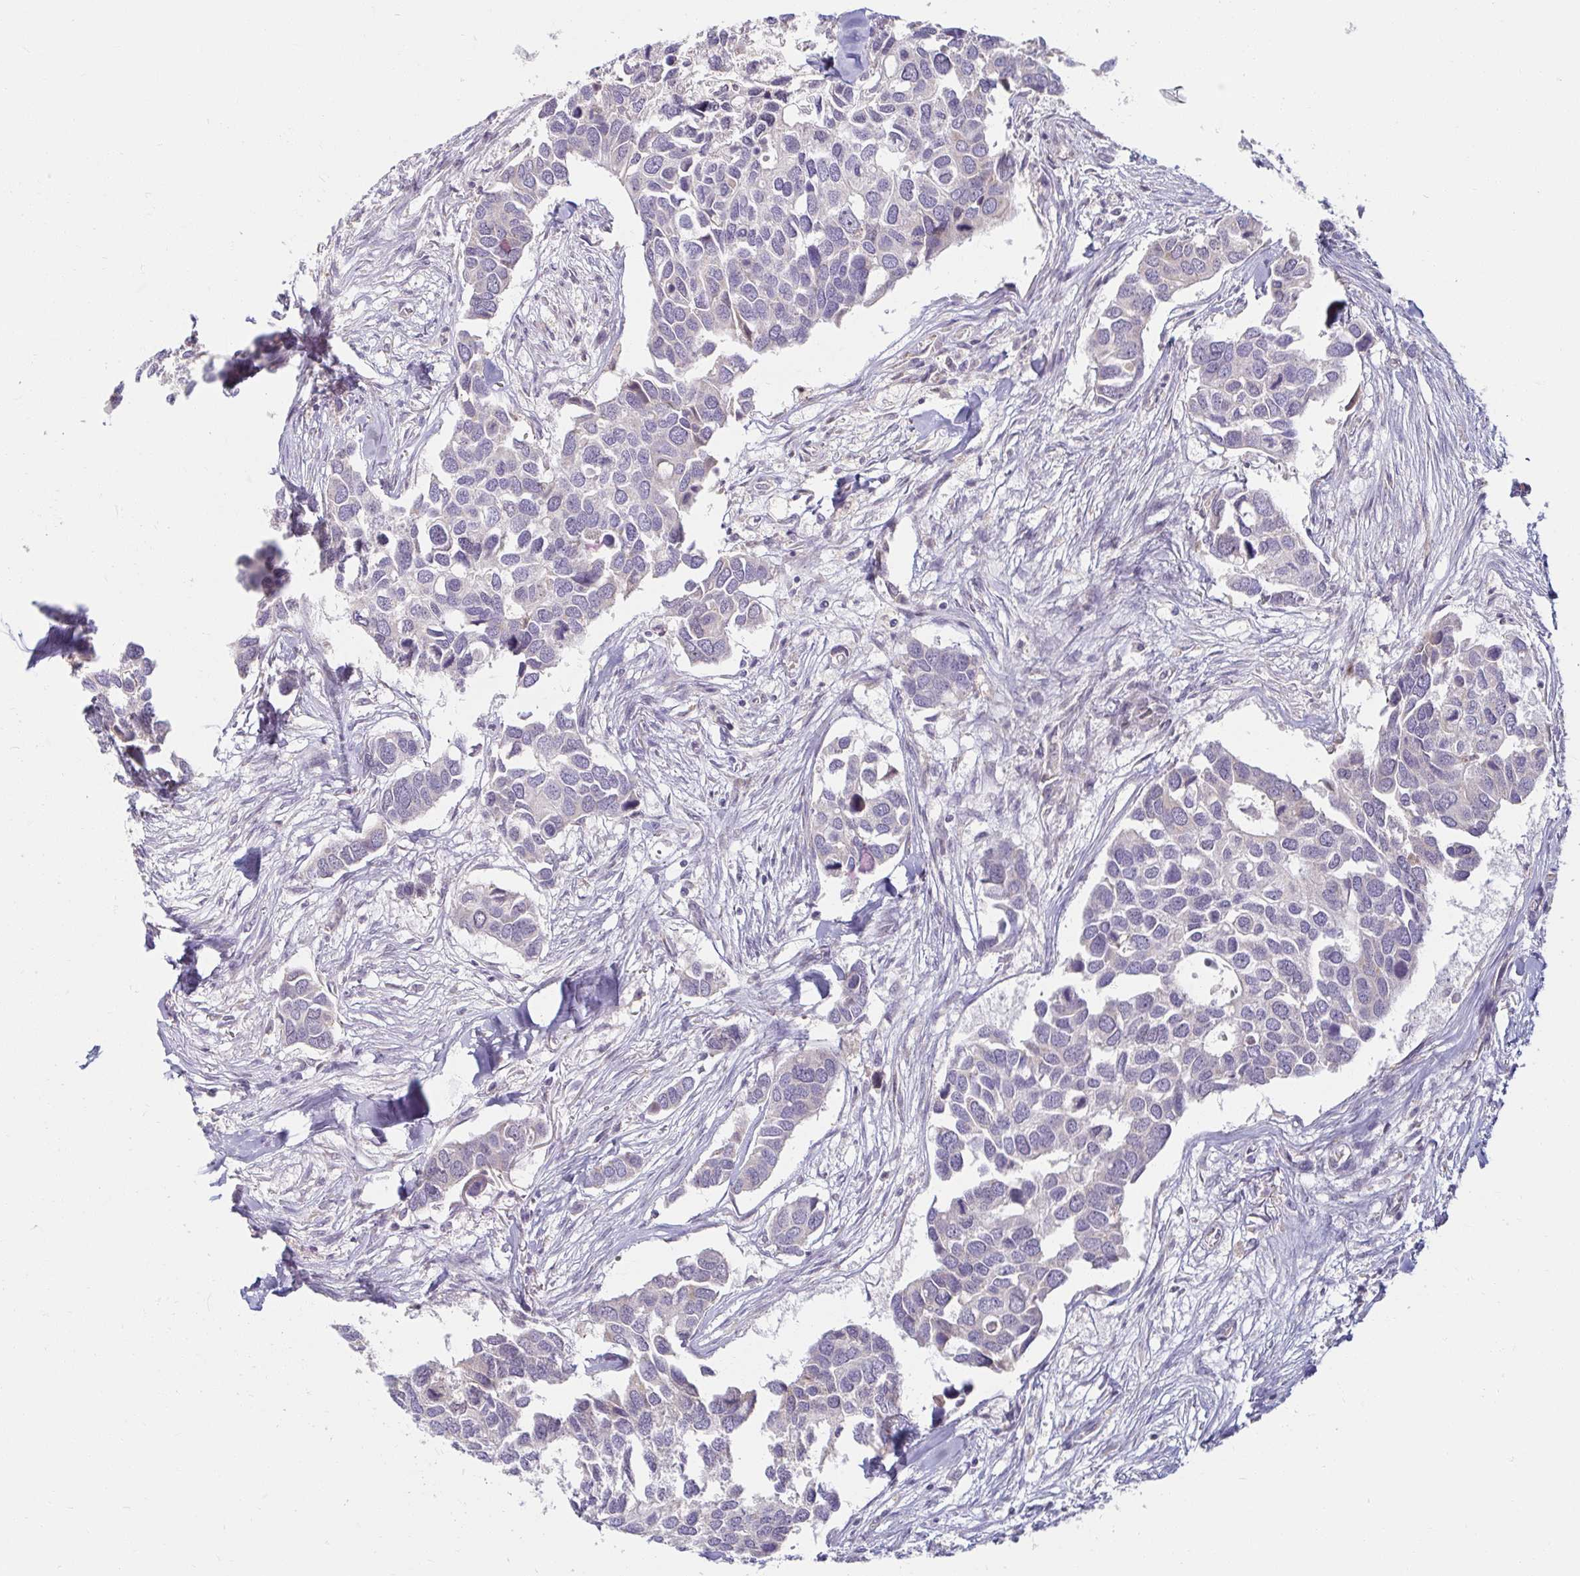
{"staining": {"intensity": "negative", "quantity": "none", "location": "none"}, "tissue": "breast cancer", "cell_type": "Tumor cells", "image_type": "cancer", "snomed": [{"axis": "morphology", "description": "Duct carcinoma"}, {"axis": "topography", "description": "Breast"}], "caption": "Immunohistochemical staining of breast cancer displays no significant staining in tumor cells.", "gene": "DDN", "patient": {"sex": "female", "age": 83}}